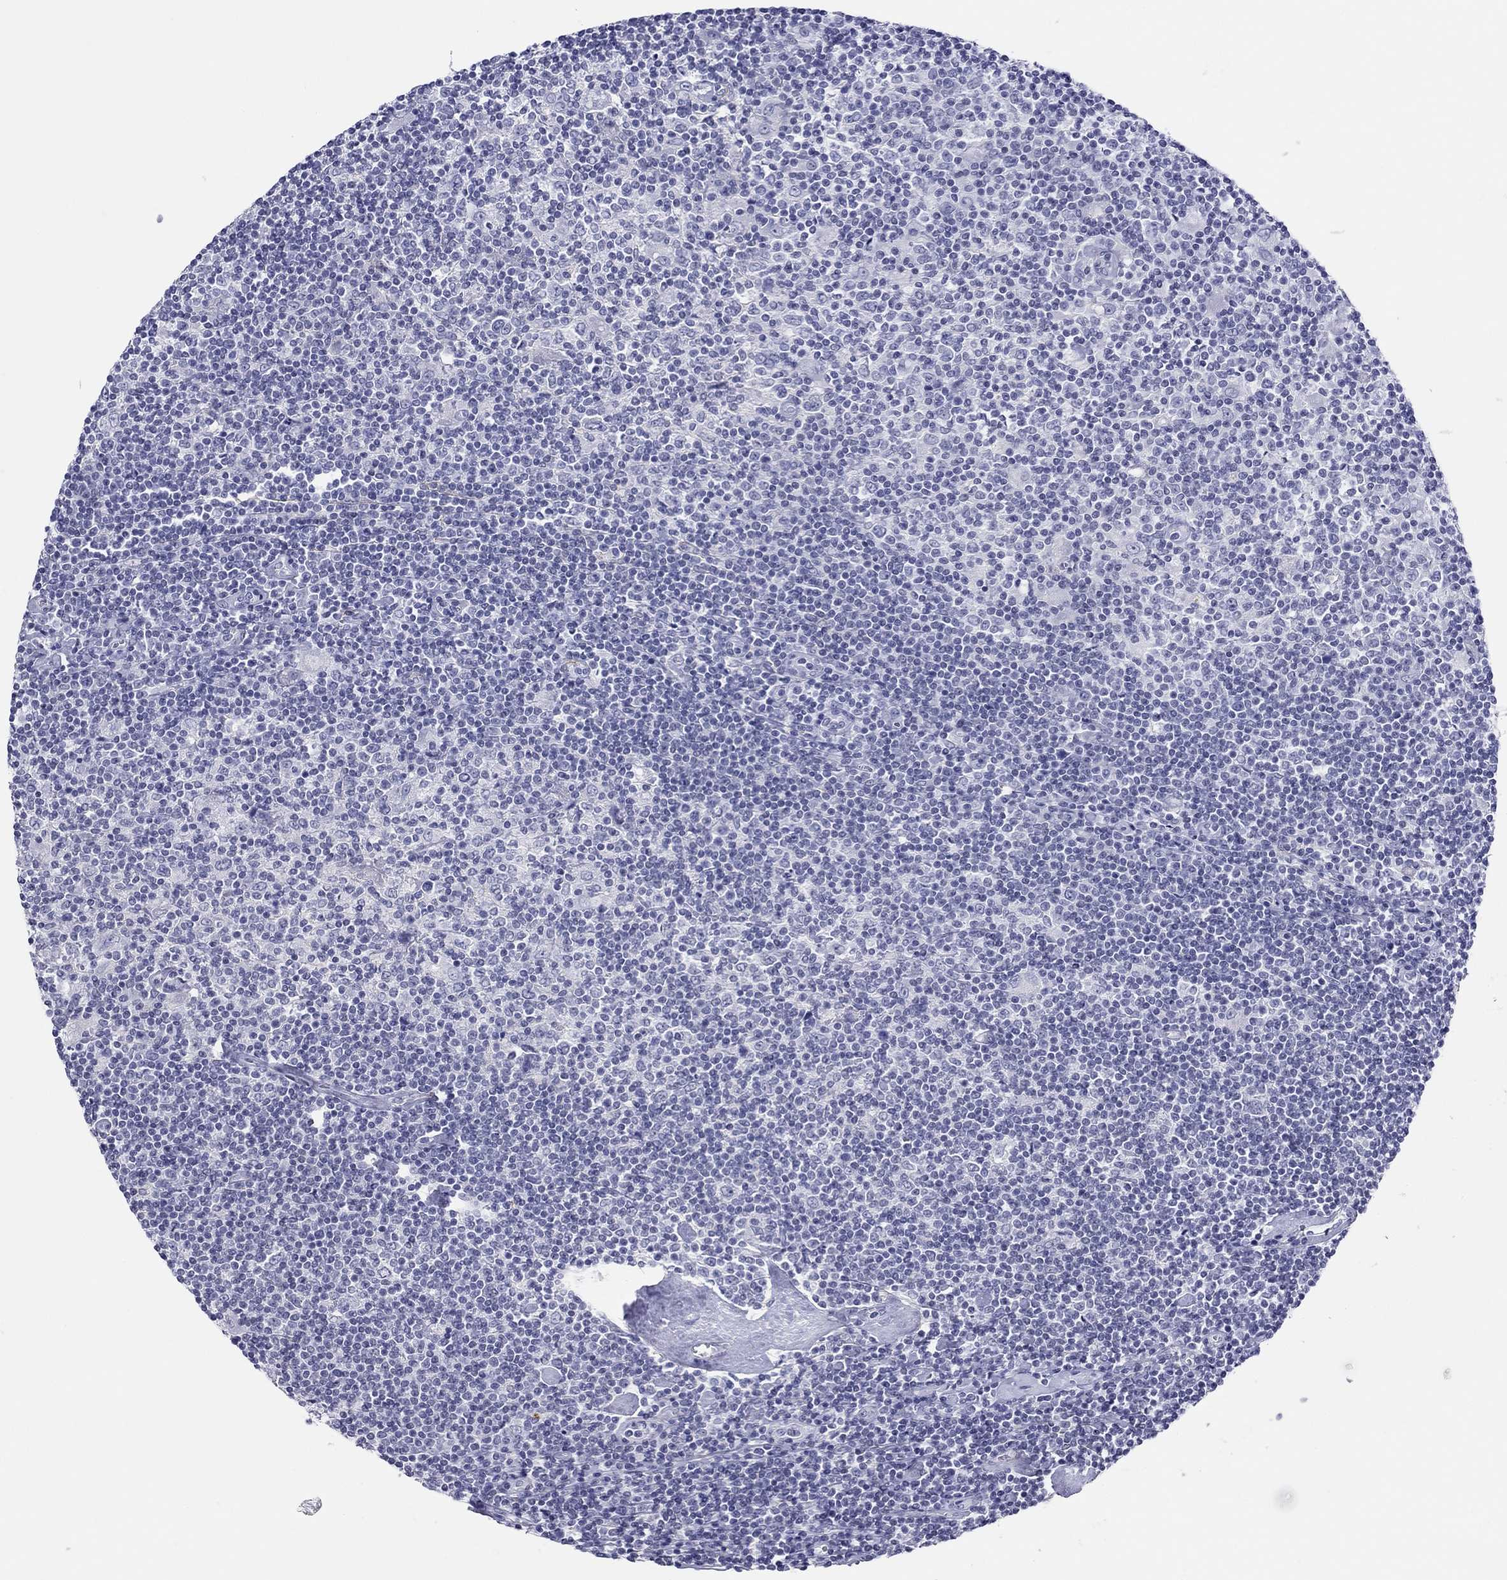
{"staining": {"intensity": "negative", "quantity": "none", "location": "none"}, "tissue": "lymphoma", "cell_type": "Tumor cells", "image_type": "cancer", "snomed": [{"axis": "morphology", "description": "Hodgkin's disease, NOS"}, {"axis": "topography", "description": "Lymph node"}], "caption": "Immunohistochemistry (IHC) image of neoplastic tissue: Hodgkin's disease stained with DAB (3,3'-diaminobenzidine) reveals no significant protein positivity in tumor cells.", "gene": "MYMX", "patient": {"sex": "male", "age": 40}}